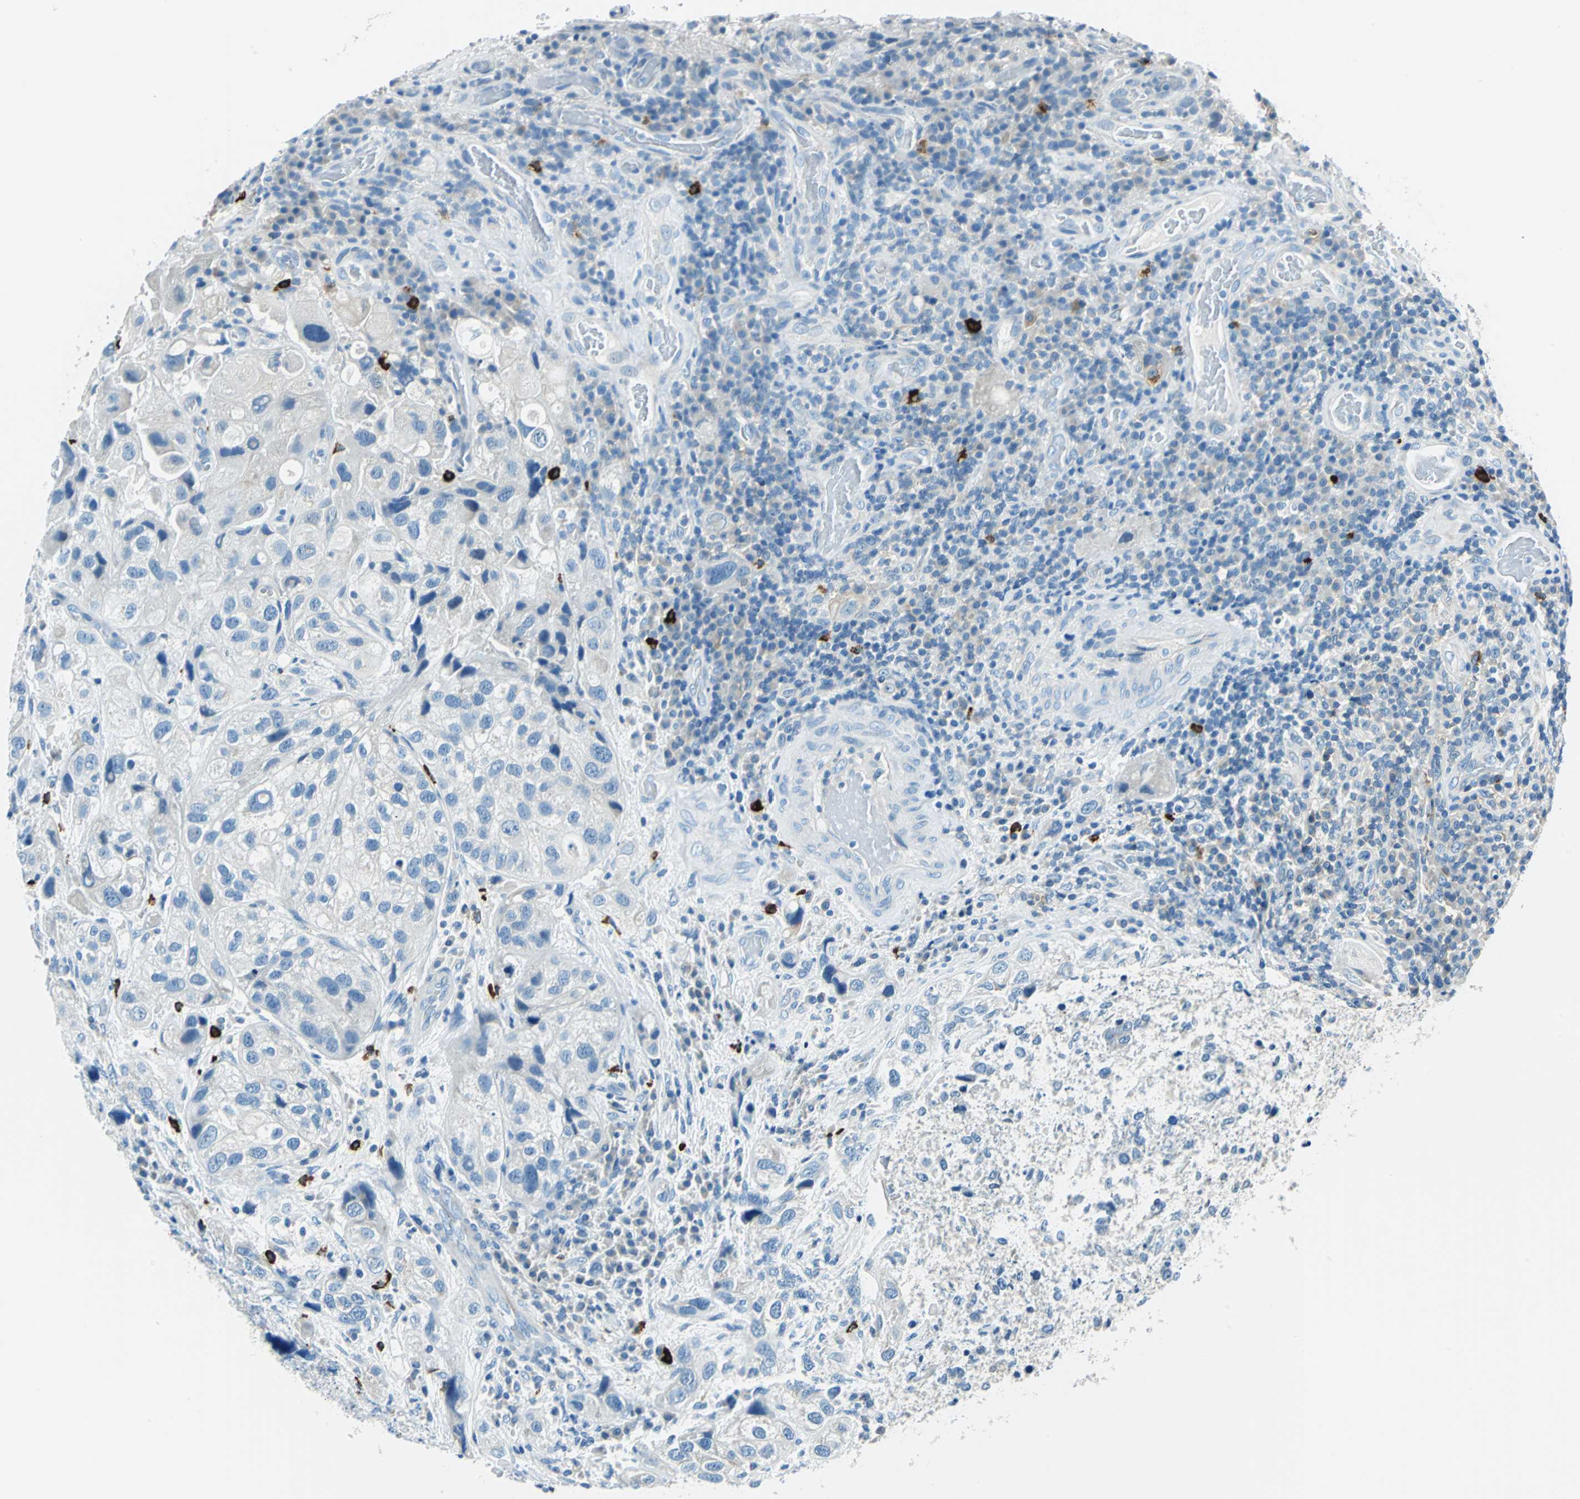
{"staining": {"intensity": "negative", "quantity": "none", "location": "none"}, "tissue": "urothelial cancer", "cell_type": "Tumor cells", "image_type": "cancer", "snomed": [{"axis": "morphology", "description": "Urothelial carcinoma, High grade"}, {"axis": "topography", "description": "Urinary bladder"}], "caption": "Urothelial cancer stained for a protein using immunohistochemistry (IHC) reveals no expression tumor cells.", "gene": "CPA3", "patient": {"sex": "female", "age": 64}}